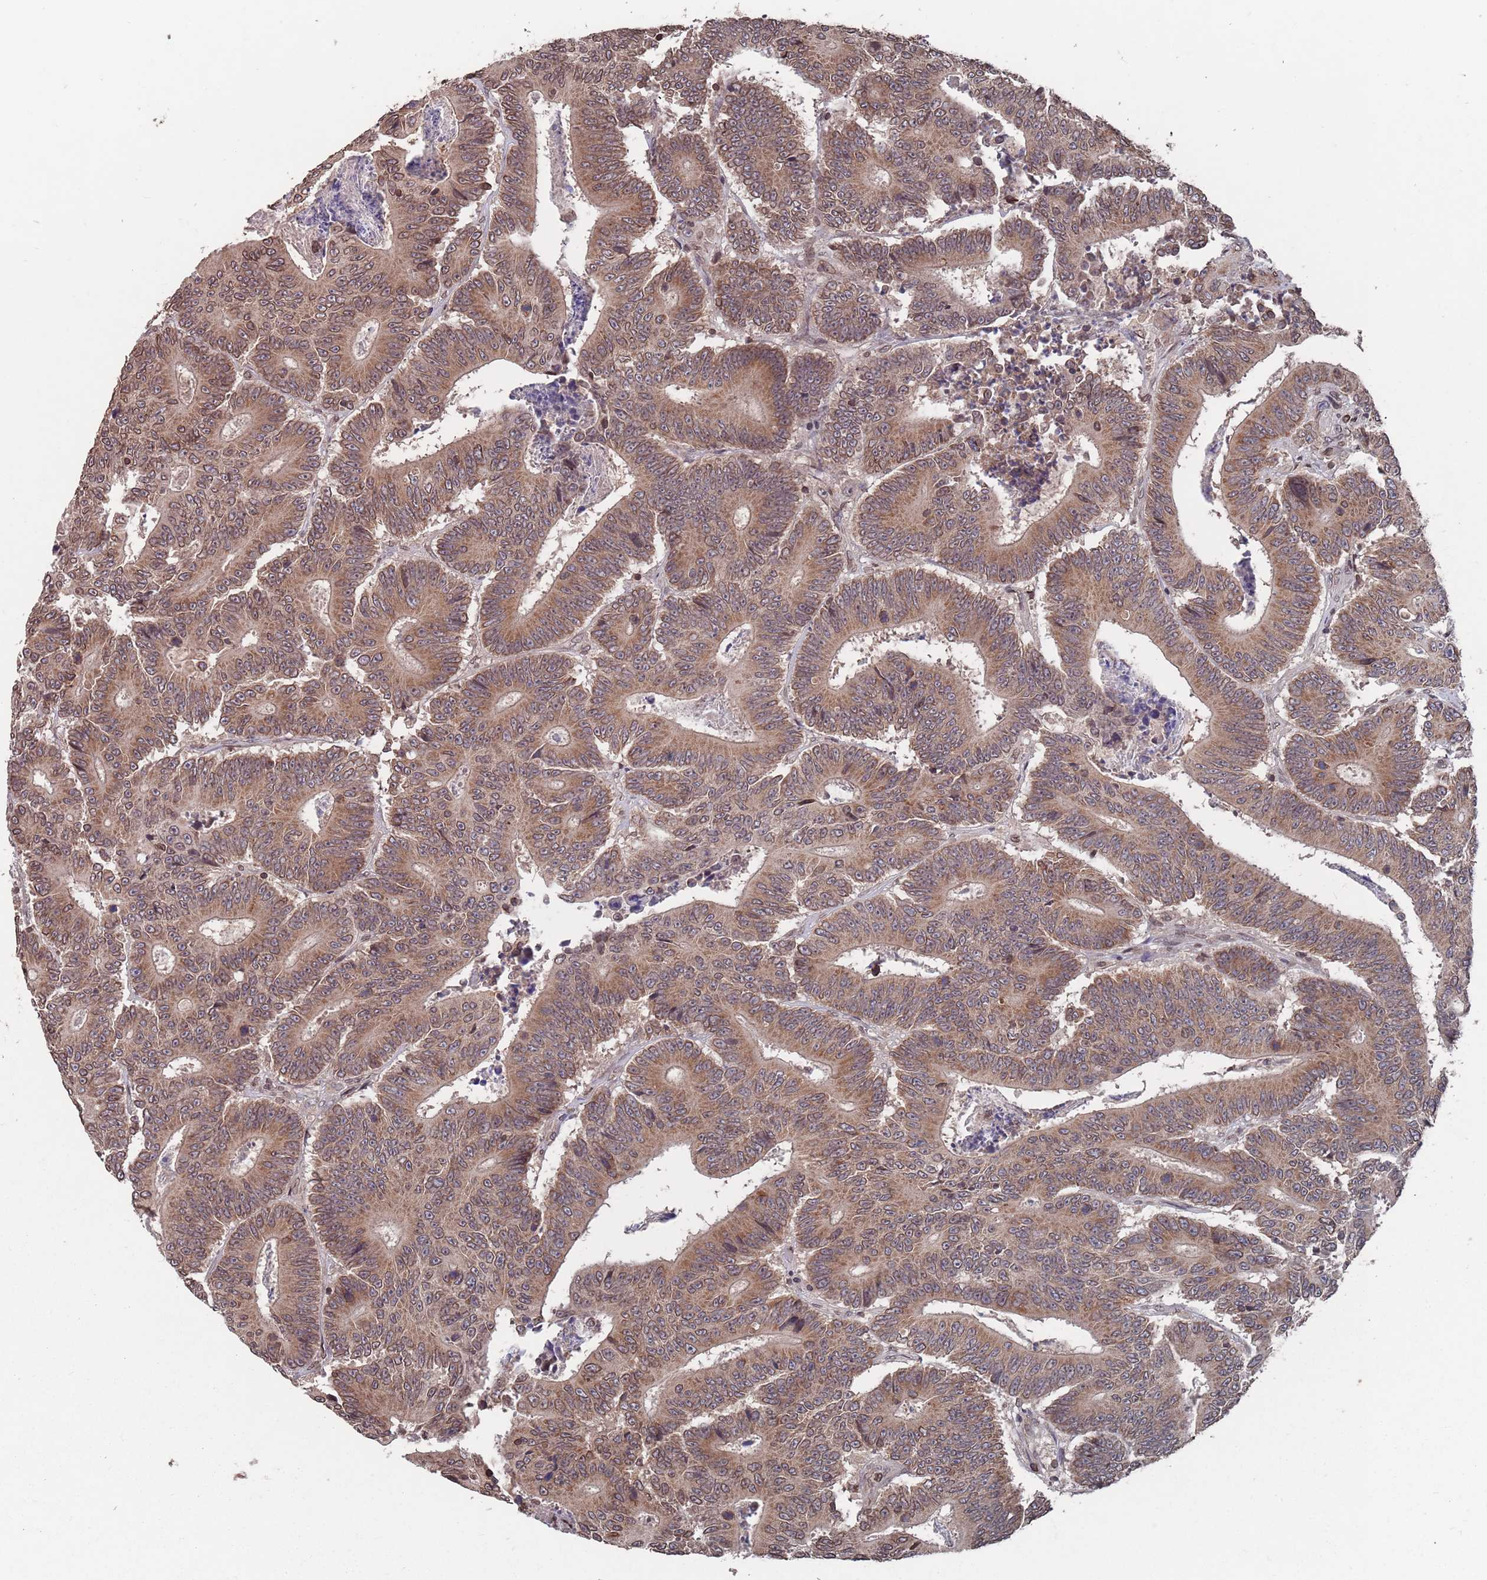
{"staining": {"intensity": "moderate", "quantity": ">75%", "location": "cytoplasmic/membranous,nuclear"}, "tissue": "colorectal cancer", "cell_type": "Tumor cells", "image_type": "cancer", "snomed": [{"axis": "morphology", "description": "Adenocarcinoma, NOS"}, {"axis": "topography", "description": "Colon"}], "caption": "Moderate cytoplasmic/membranous and nuclear positivity for a protein is present in approximately >75% of tumor cells of colorectal adenocarcinoma using immunohistochemistry (IHC).", "gene": "SDHAF3", "patient": {"sex": "male", "age": 83}}